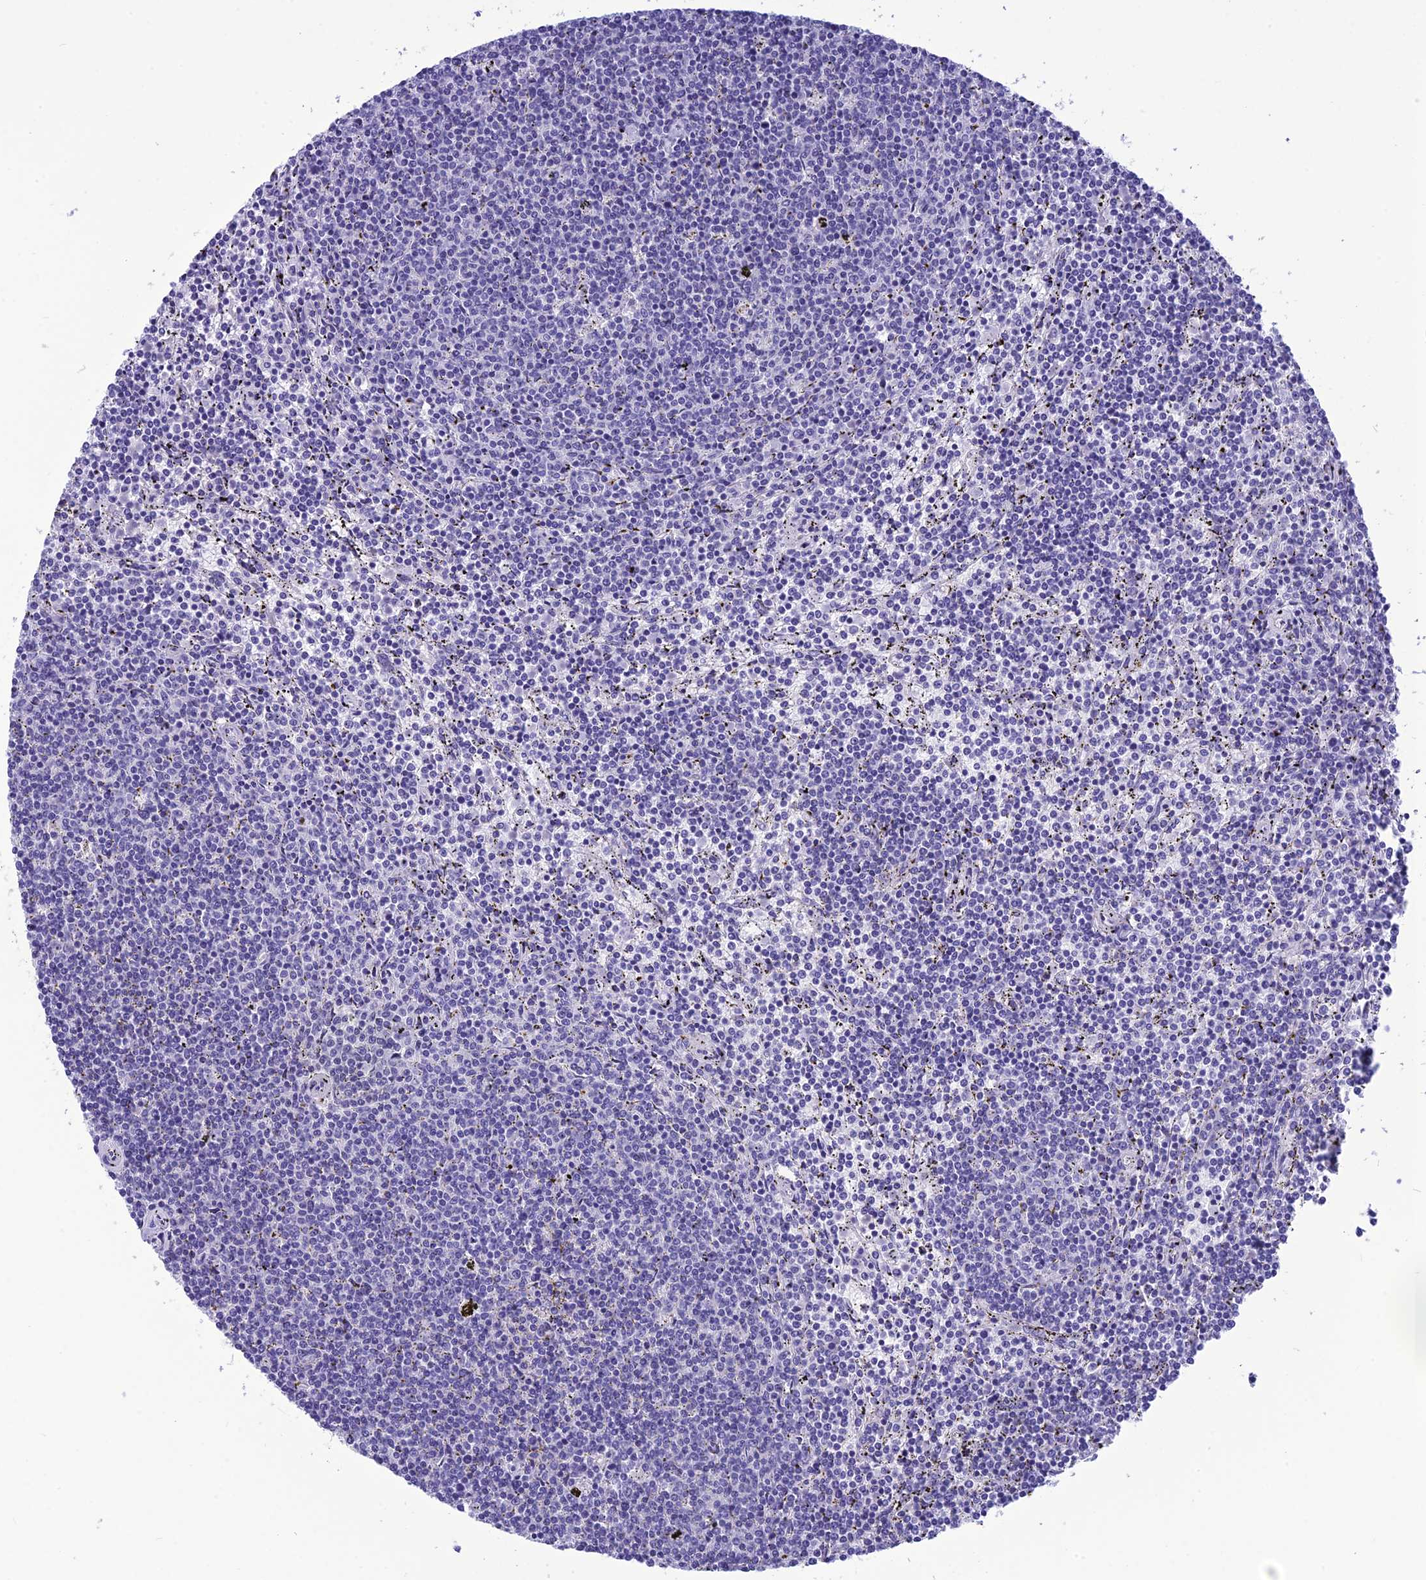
{"staining": {"intensity": "negative", "quantity": "none", "location": "none"}, "tissue": "lymphoma", "cell_type": "Tumor cells", "image_type": "cancer", "snomed": [{"axis": "morphology", "description": "Malignant lymphoma, non-Hodgkin's type, Low grade"}, {"axis": "topography", "description": "Spleen"}], "caption": "Human lymphoma stained for a protein using immunohistochemistry (IHC) exhibits no expression in tumor cells.", "gene": "BBS2", "patient": {"sex": "female", "age": 50}}